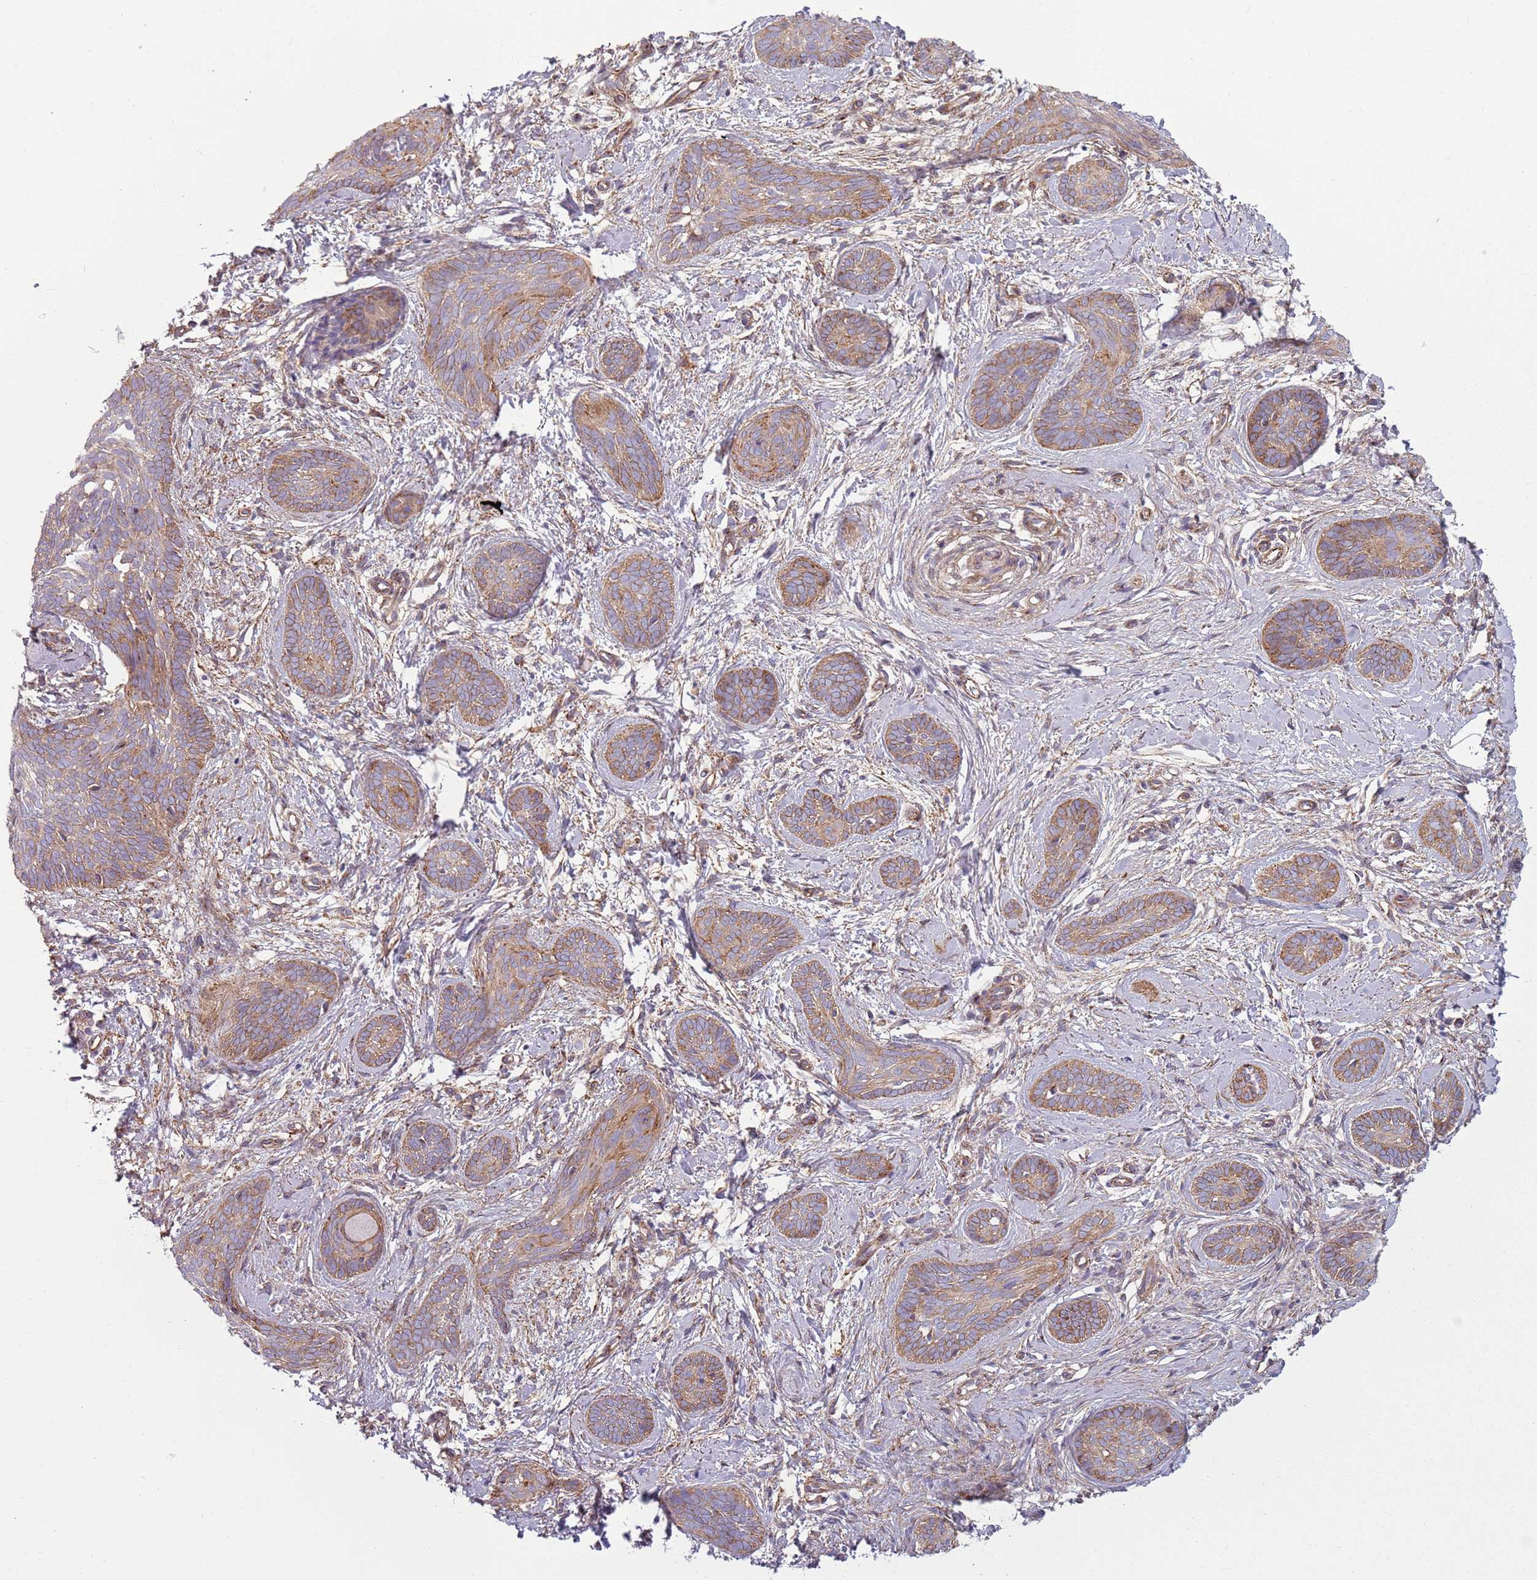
{"staining": {"intensity": "moderate", "quantity": ">75%", "location": "cytoplasmic/membranous"}, "tissue": "skin cancer", "cell_type": "Tumor cells", "image_type": "cancer", "snomed": [{"axis": "morphology", "description": "Basal cell carcinoma"}, {"axis": "topography", "description": "Skin"}], "caption": "A medium amount of moderate cytoplasmic/membranous expression is seen in approximately >75% of tumor cells in skin basal cell carcinoma tissue.", "gene": "SNX1", "patient": {"sex": "female", "age": 81}}